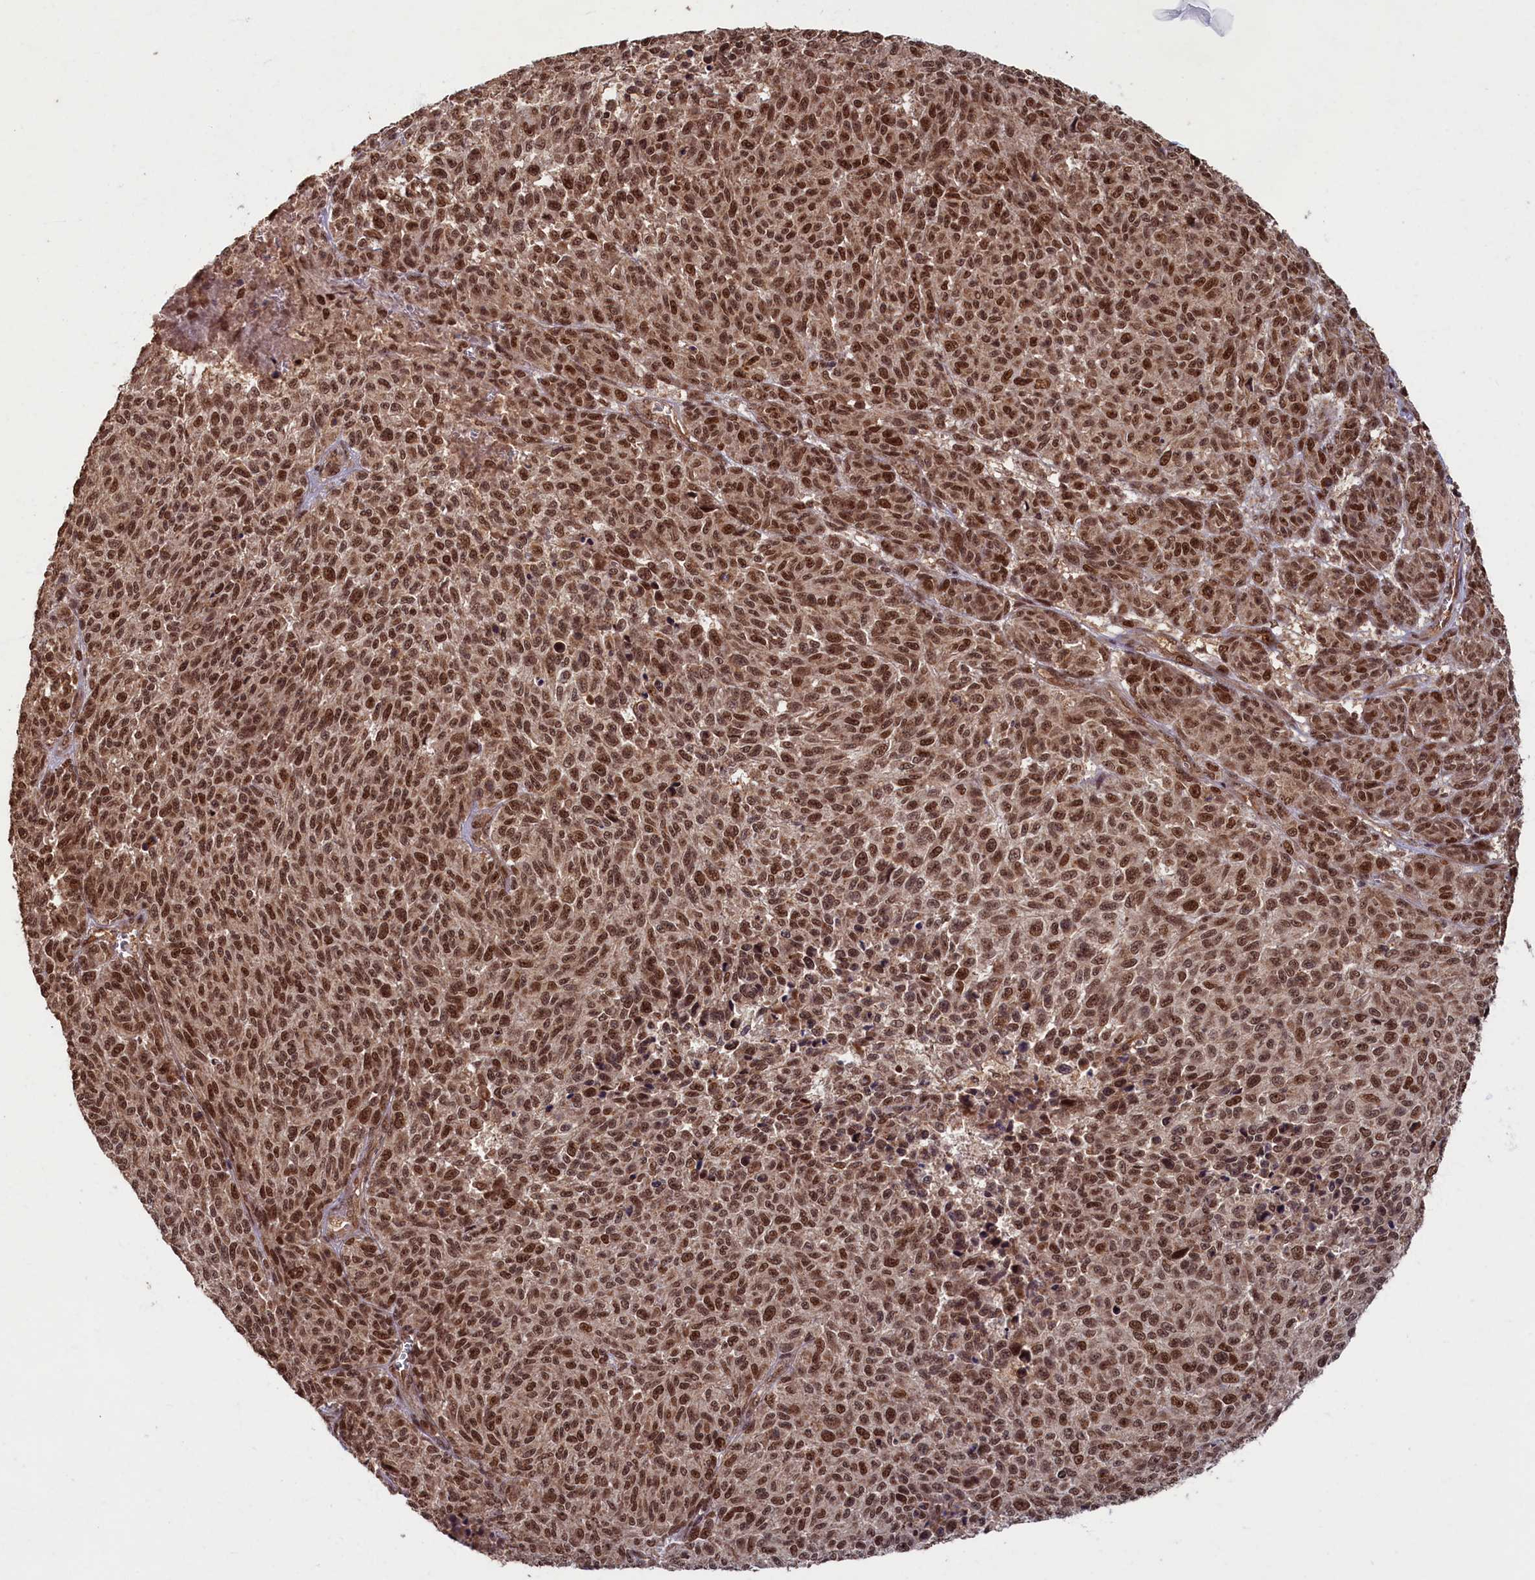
{"staining": {"intensity": "strong", "quantity": ">75%", "location": "nuclear"}, "tissue": "melanoma", "cell_type": "Tumor cells", "image_type": "cancer", "snomed": [{"axis": "morphology", "description": "Malignant melanoma, NOS"}, {"axis": "topography", "description": "Skin"}], "caption": "Melanoma was stained to show a protein in brown. There is high levels of strong nuclear staining in approximately >75% of tumor cells.", "gene": "BRCA1", "patient": {"sex": "male", "age": 49}}